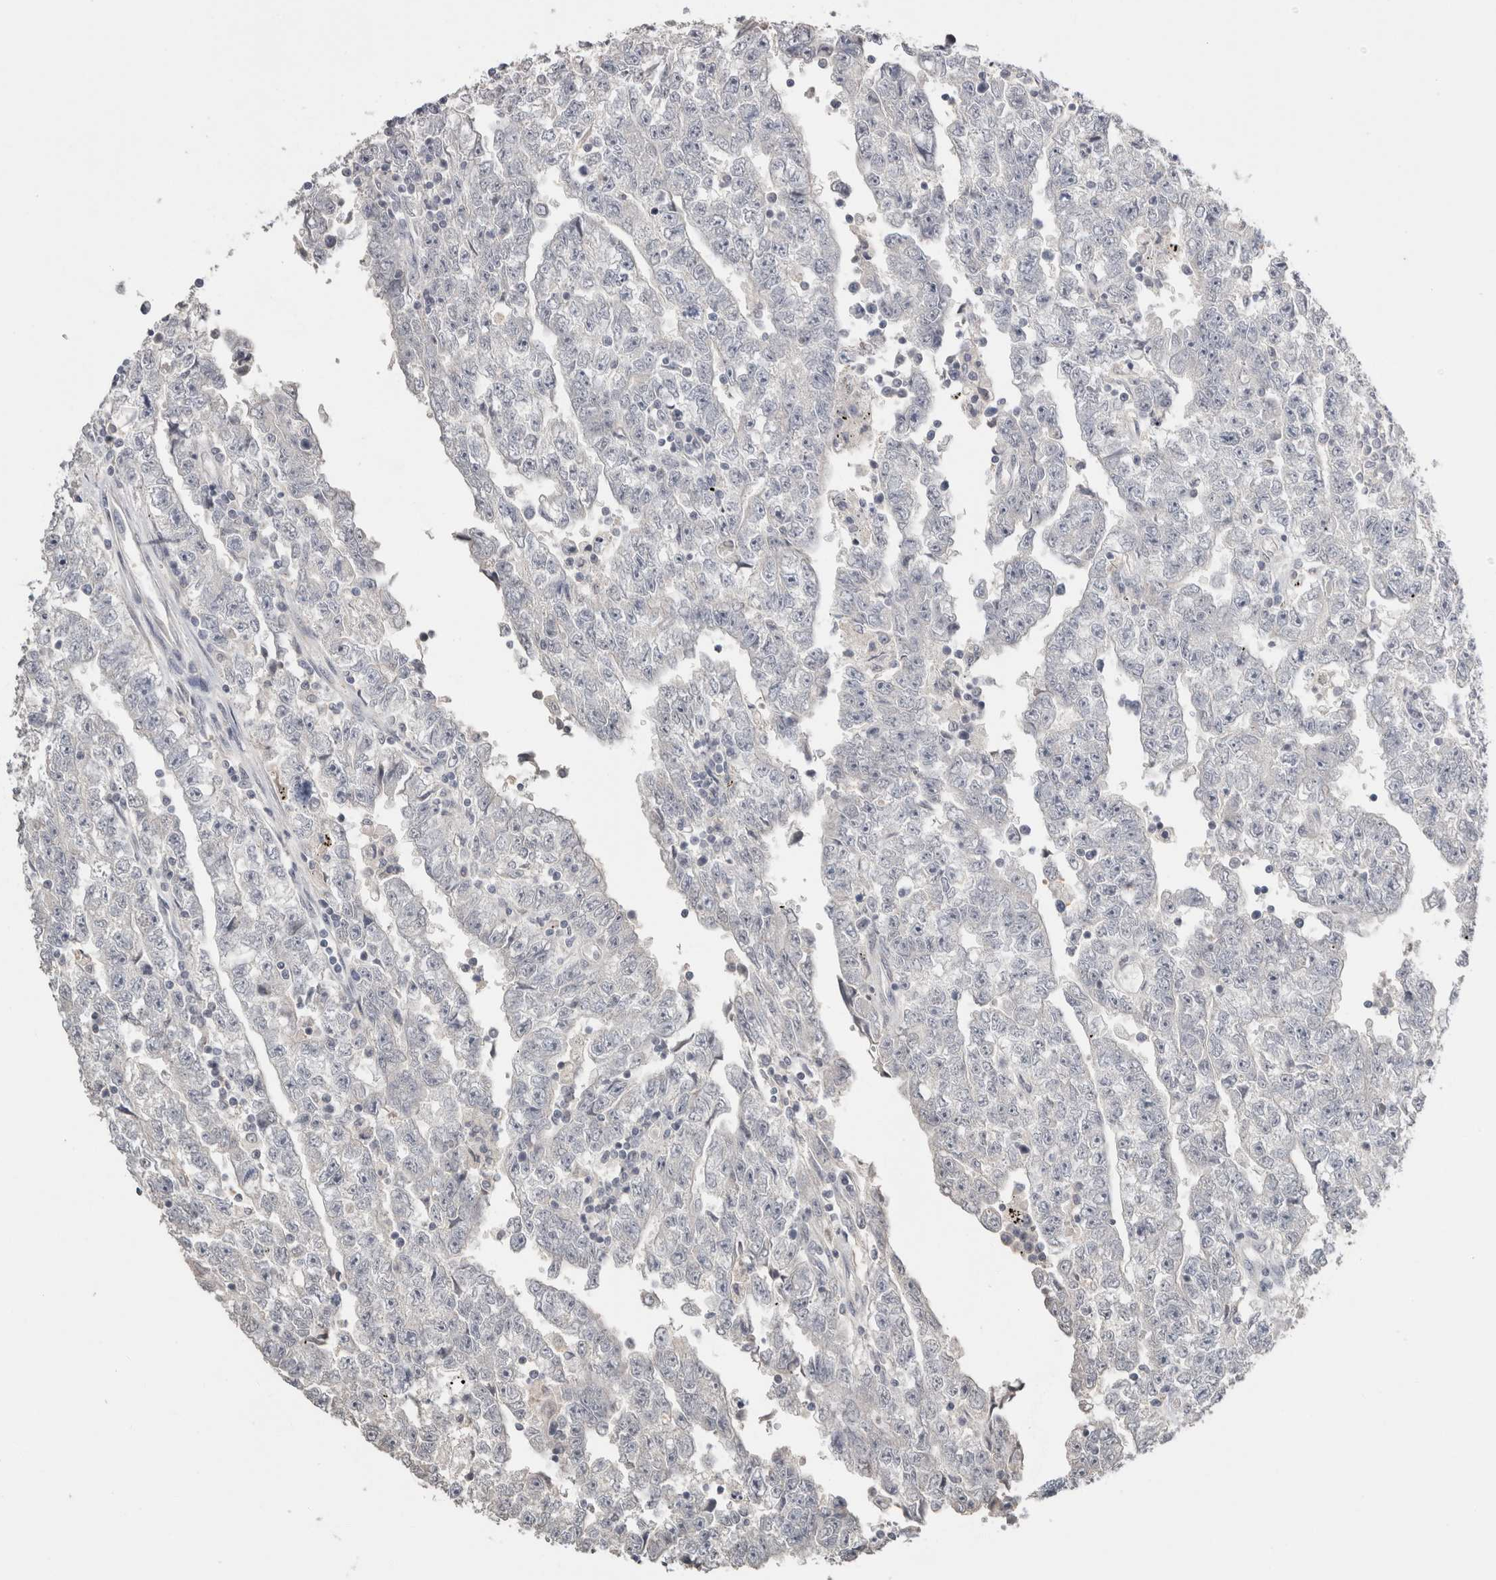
{"staining": {"intensity": "negative", "quantity": "none", "location": "none"}, "tissue": "testis cancer", "cell_type": "Tumor cells", "image_type": "cancer", "snomed": [{"axis": "morphology", "description": "Carcinoma, Embryonal, NOS"}, {"axis": "topography", "description": "Testis"}], "caption": "DAB immunohistochemical staining of human testis cancer (embryonal carcinoma) shows no significant staining in tumor cells. (DAB (3,3'-diaminobenzidine) IHC, high magnification).", "gene": "CRAT", "patient": {"sex": "male", "age": 25}}